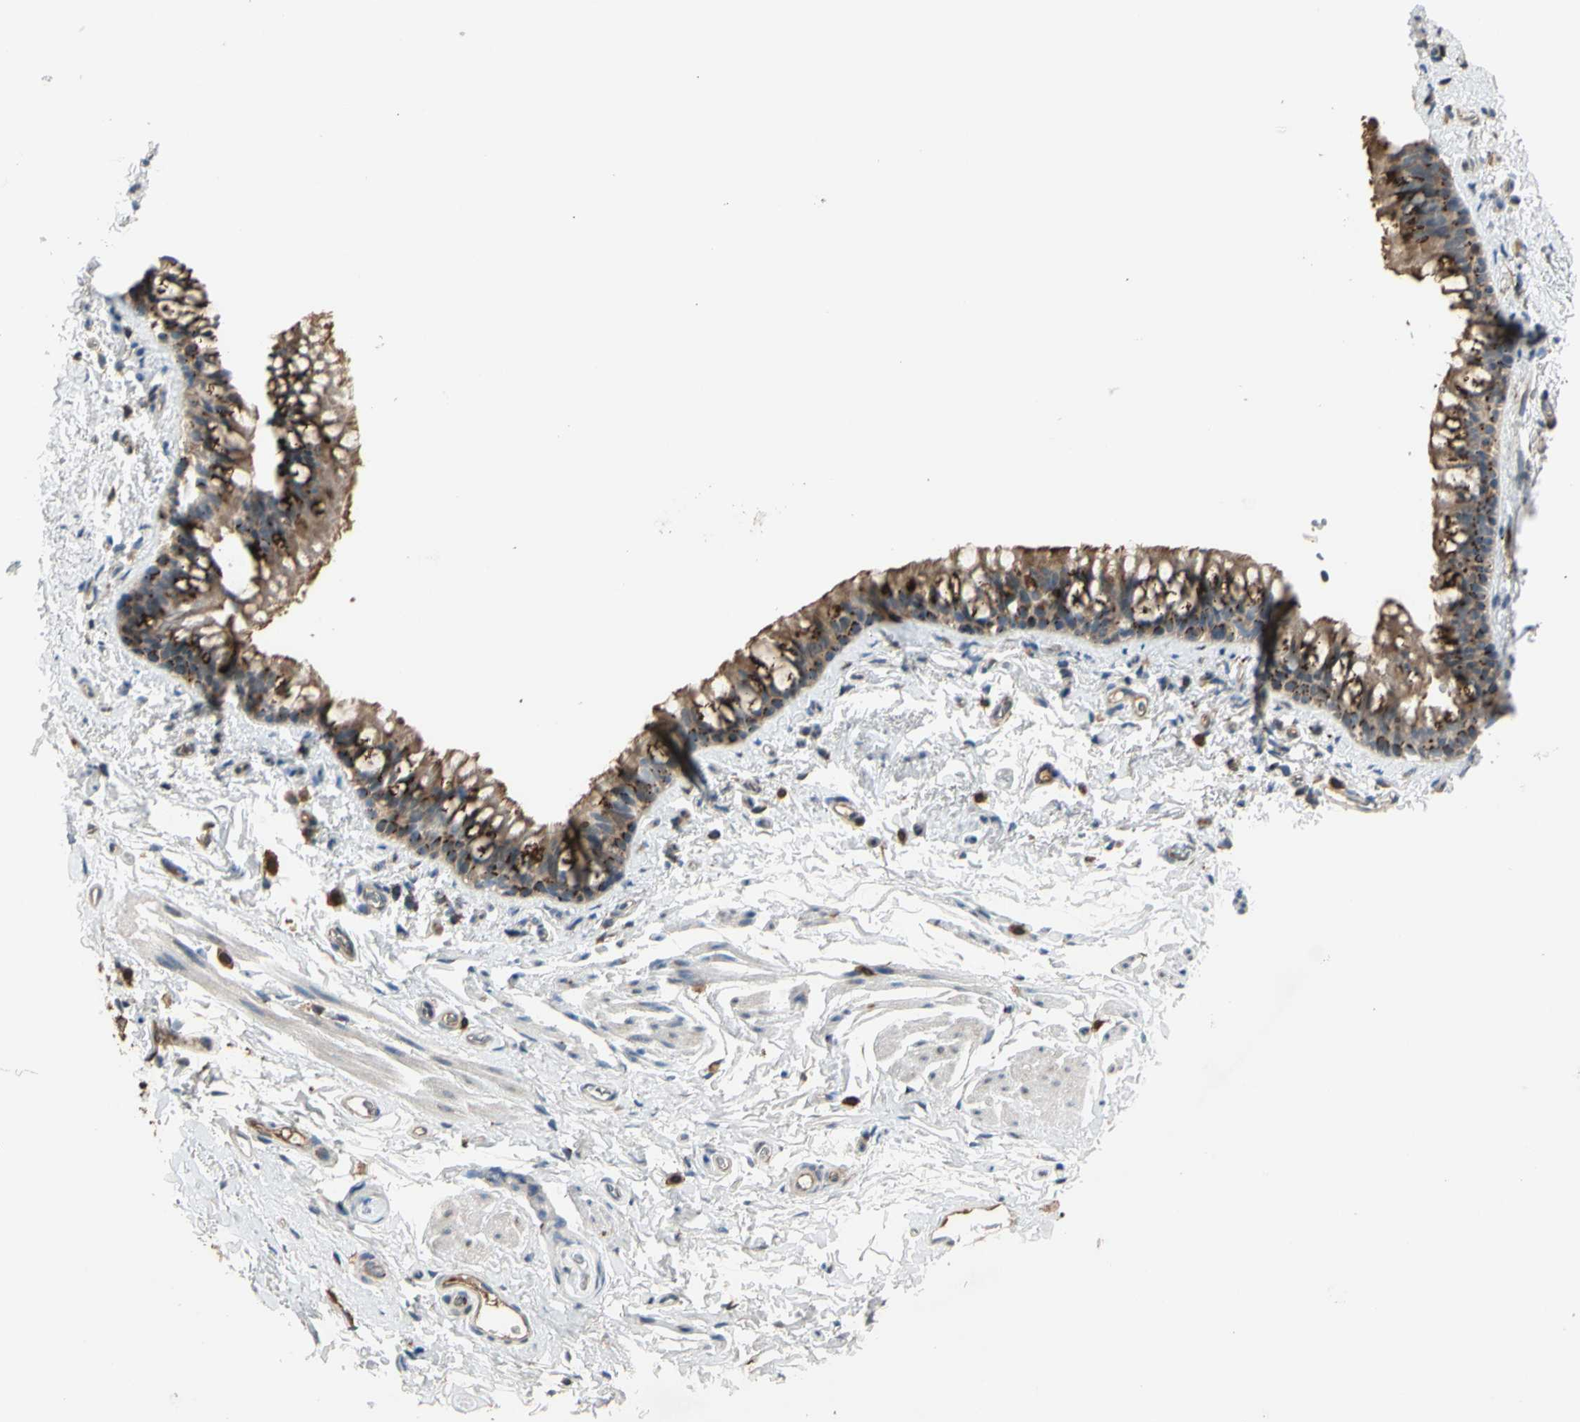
{"staining": {"intensity": "strong", "quantity": ">75%", "location": "cytoplasmic/membranous"}, "tissue": "bronchus", "cell_type": "Respiratory epithelial cells", "image_type": "normal", "snomed": [{"axis": "morphology", "description": "Normal tissue, NOS"}, {"axis": "topography", "description": "Lung"}], "caption": "Immunohistochemical staining of normal bronchus reveals >75% levels of strong cytoplasmic/membranous protein staining in about >75% of respiratory epithelial cells.", "gene": "GALNT5", "patient": {"sex": "male", "age": 64}}